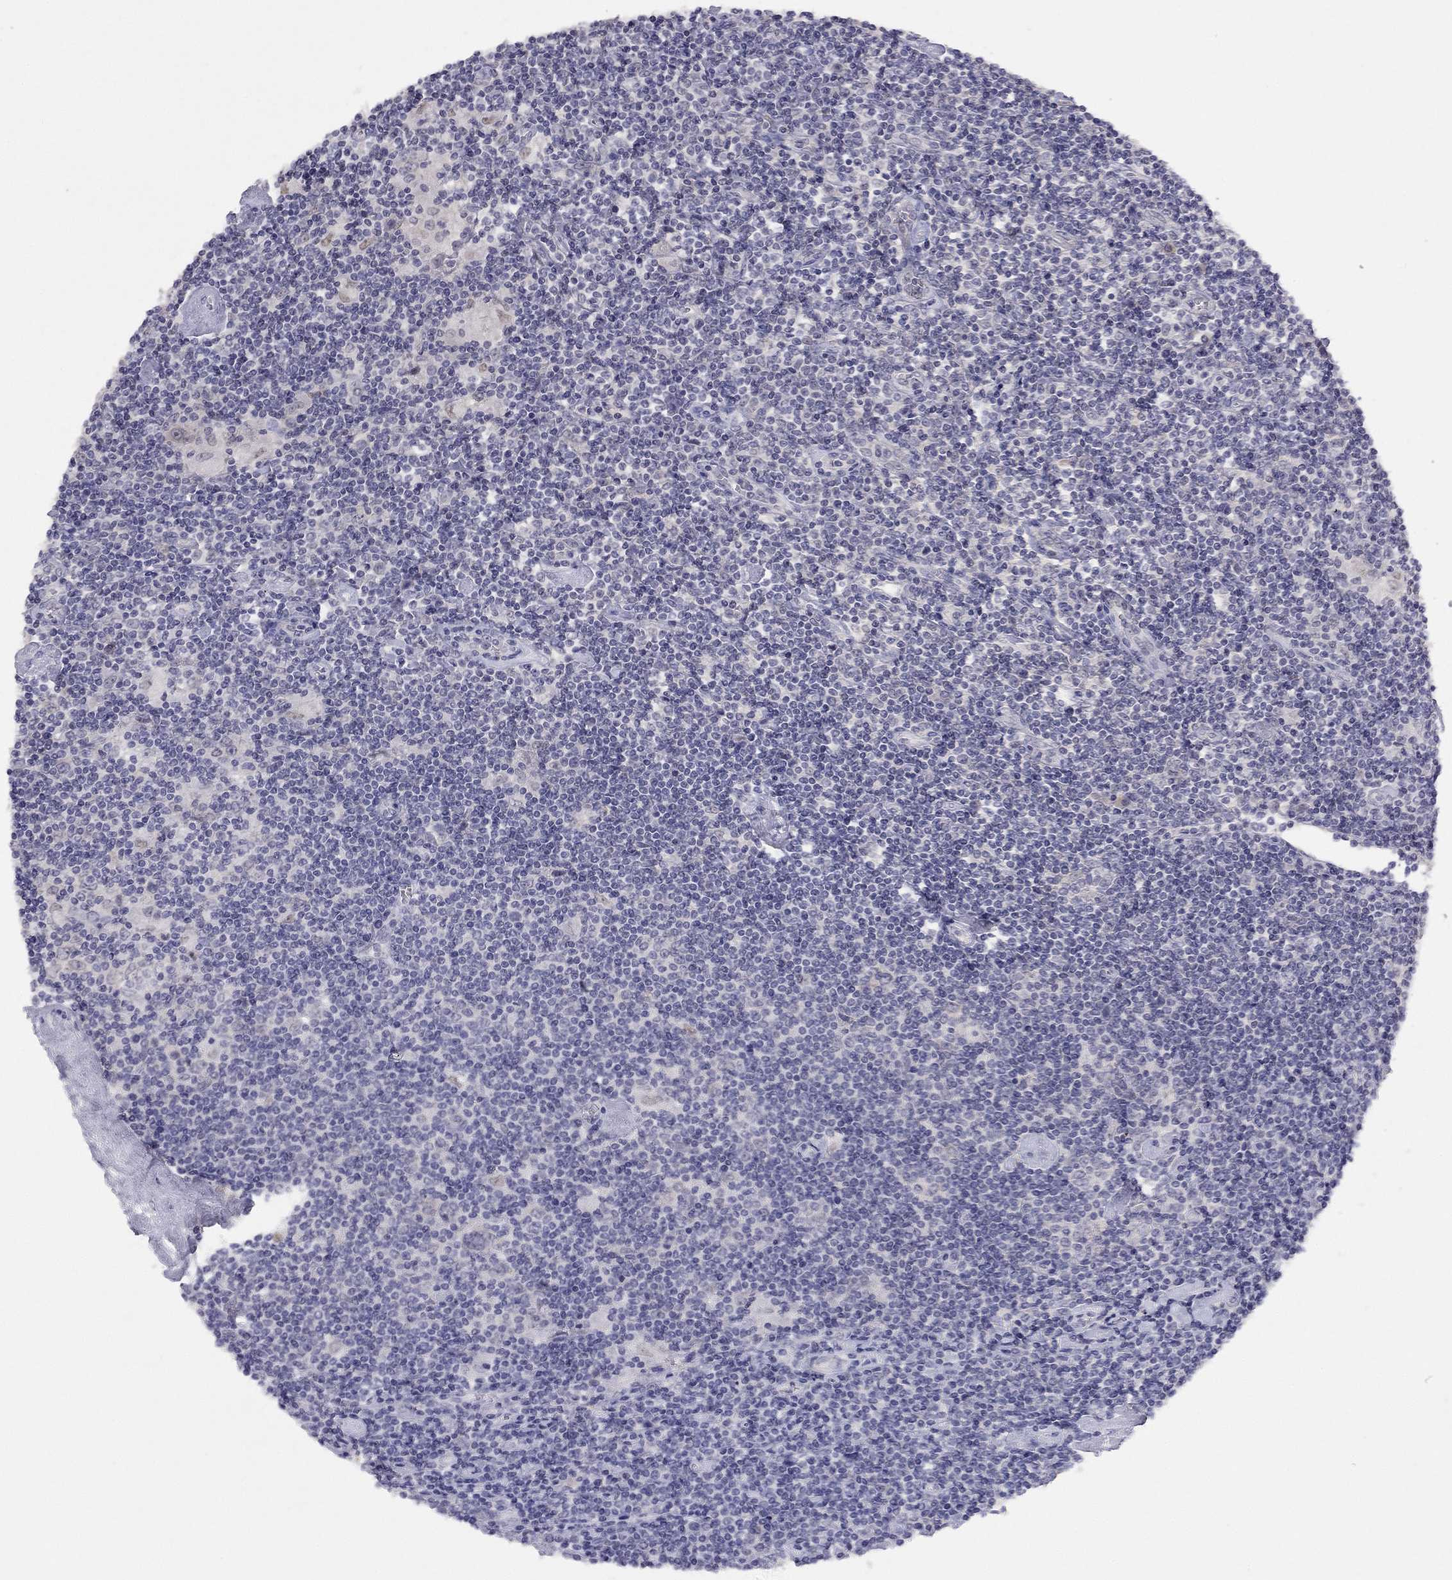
{"staining": {"intensity": "negative", "quantity": "none", "location": "none"}, "tissue": "lymphoma", "cell_type": "Tumor cells", "image_type": "cancer", "snomed": [{"axis": "morphology", "description": "Hodgkin's disease, NOS"}, {"axis": "topography", "description": "Lymph node"}], "caption": "DAB (3,3'-diaminobenzidine) immunohistochemical staining of lymphoma demonstrates no significant positivity in tumor cells. The staining is performed using DAB (3,3'-diaminobenzidine) brown chromogen with nuclei counter-stained in using hematoxylin.", "gene": "C16orf89", "patient": {"sex": "male", "age": 40}}